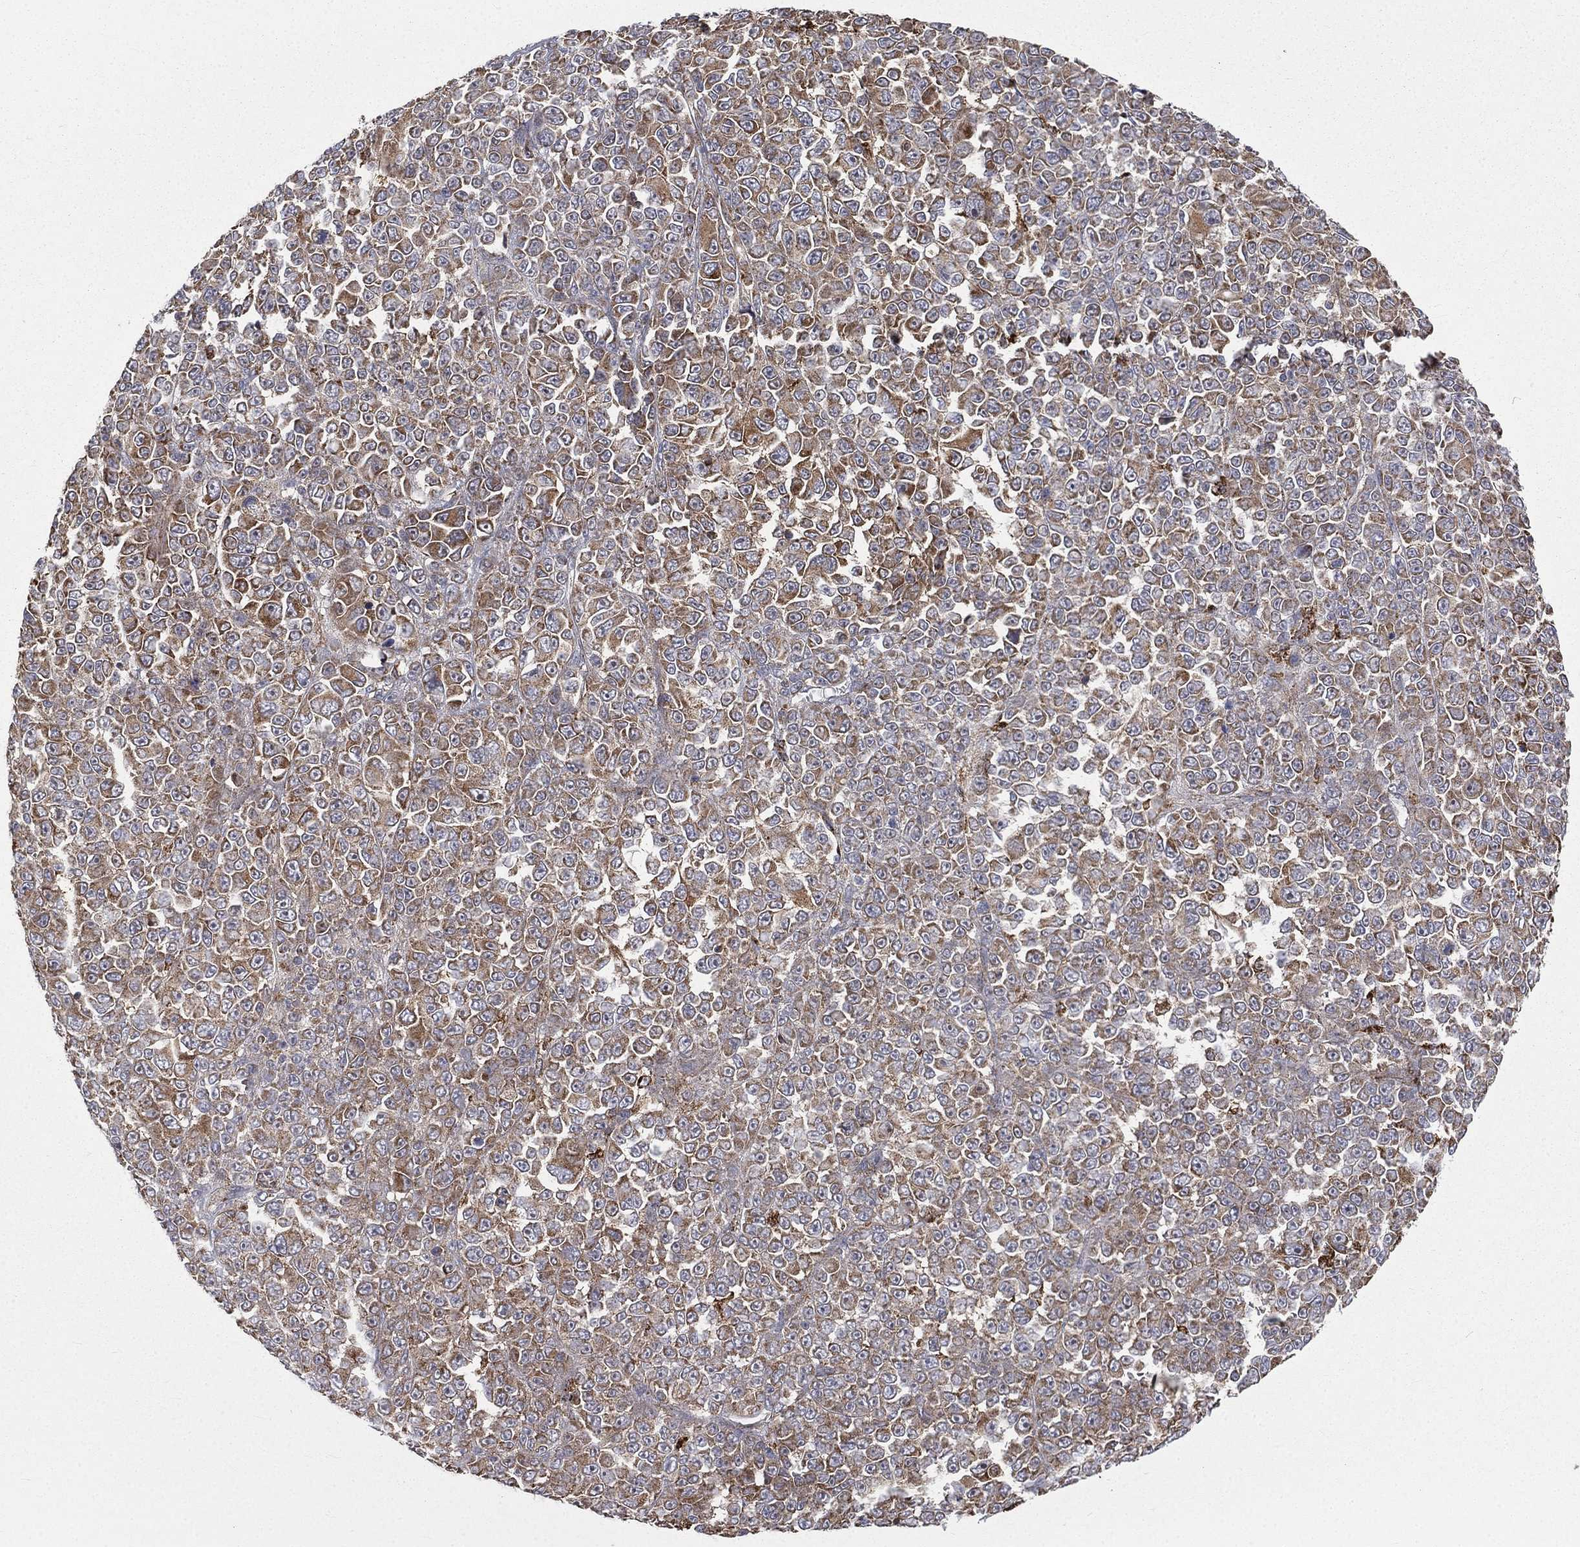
{"staining": {"intensity": "moderate", "quantity": "25%-75%", "location": "cytoplasmic/membranous"}, "tissue": "melanoma", "cell_type": "Tumor cells", "image_type": "cancer", "snomed": [{"axis": "morphology", "description": "Malignant melanoma, NOS"}, {"axis": "topography", "description": "Skin"}], "caption": "Melanoma stained with immunohistochemistry shows moderate cytoplasmic/membranous staining in approximately 25%-75% of tumor cells.", "gene": "RIN3", "patient": {"sex": "female", "age": 95}}